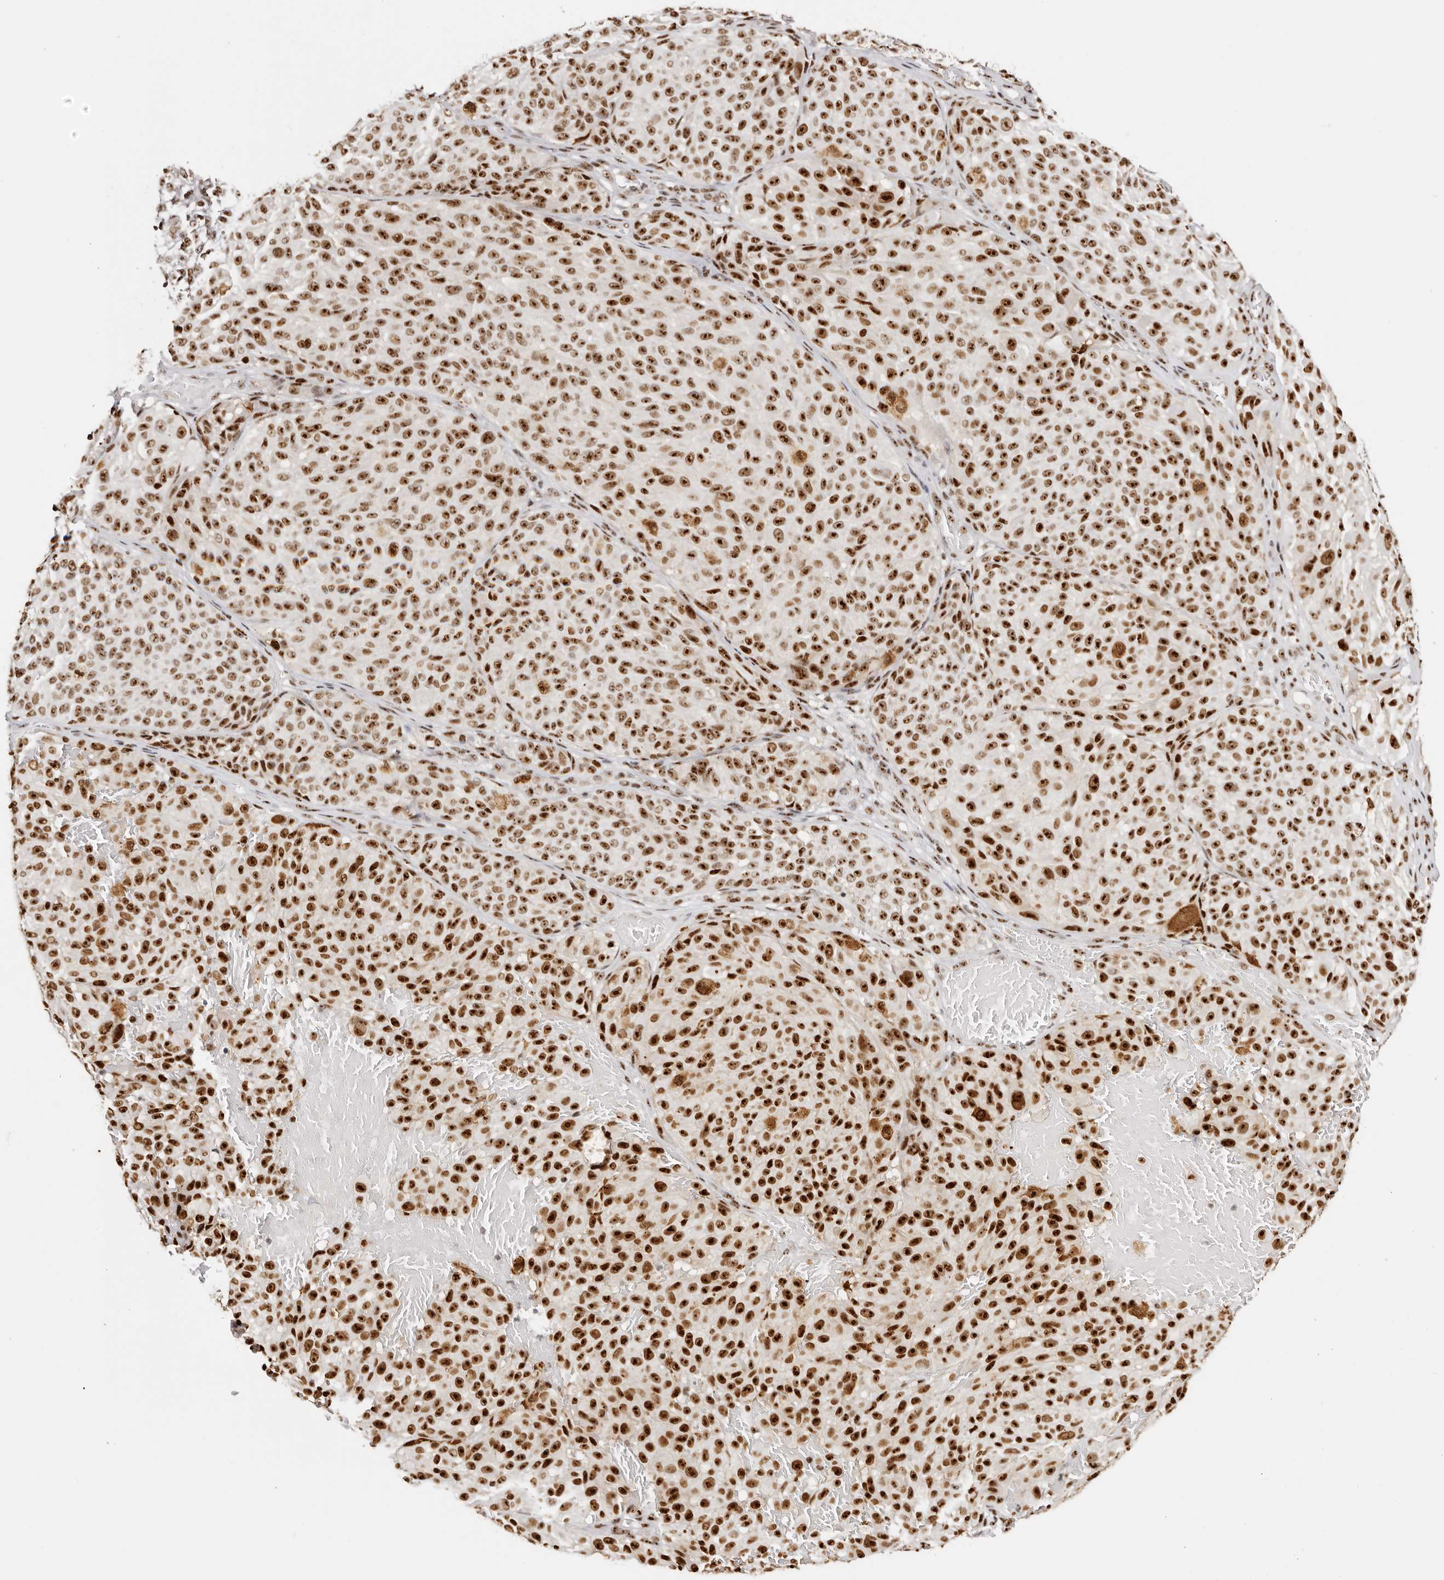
{"staining": {"intensity": "strong", "quantity": ">75%", "location": "nuclear"}, "tissue": "melanoma", "cell_type": "Tumor cells", "image_type": "cancer", "snomed": [{"axis": "morphology", "description": "Malignant melanoma, NOS"}, {"axis": "topography", "description": "Skin"}], "caption": "Approximately >75% of tumor cells in melanoma show strong nuclear protein staining as visualized by brown immunohistochemical staining.", "gene": "IQGAP3", "patient": {"sex": "male", "age": 83}}